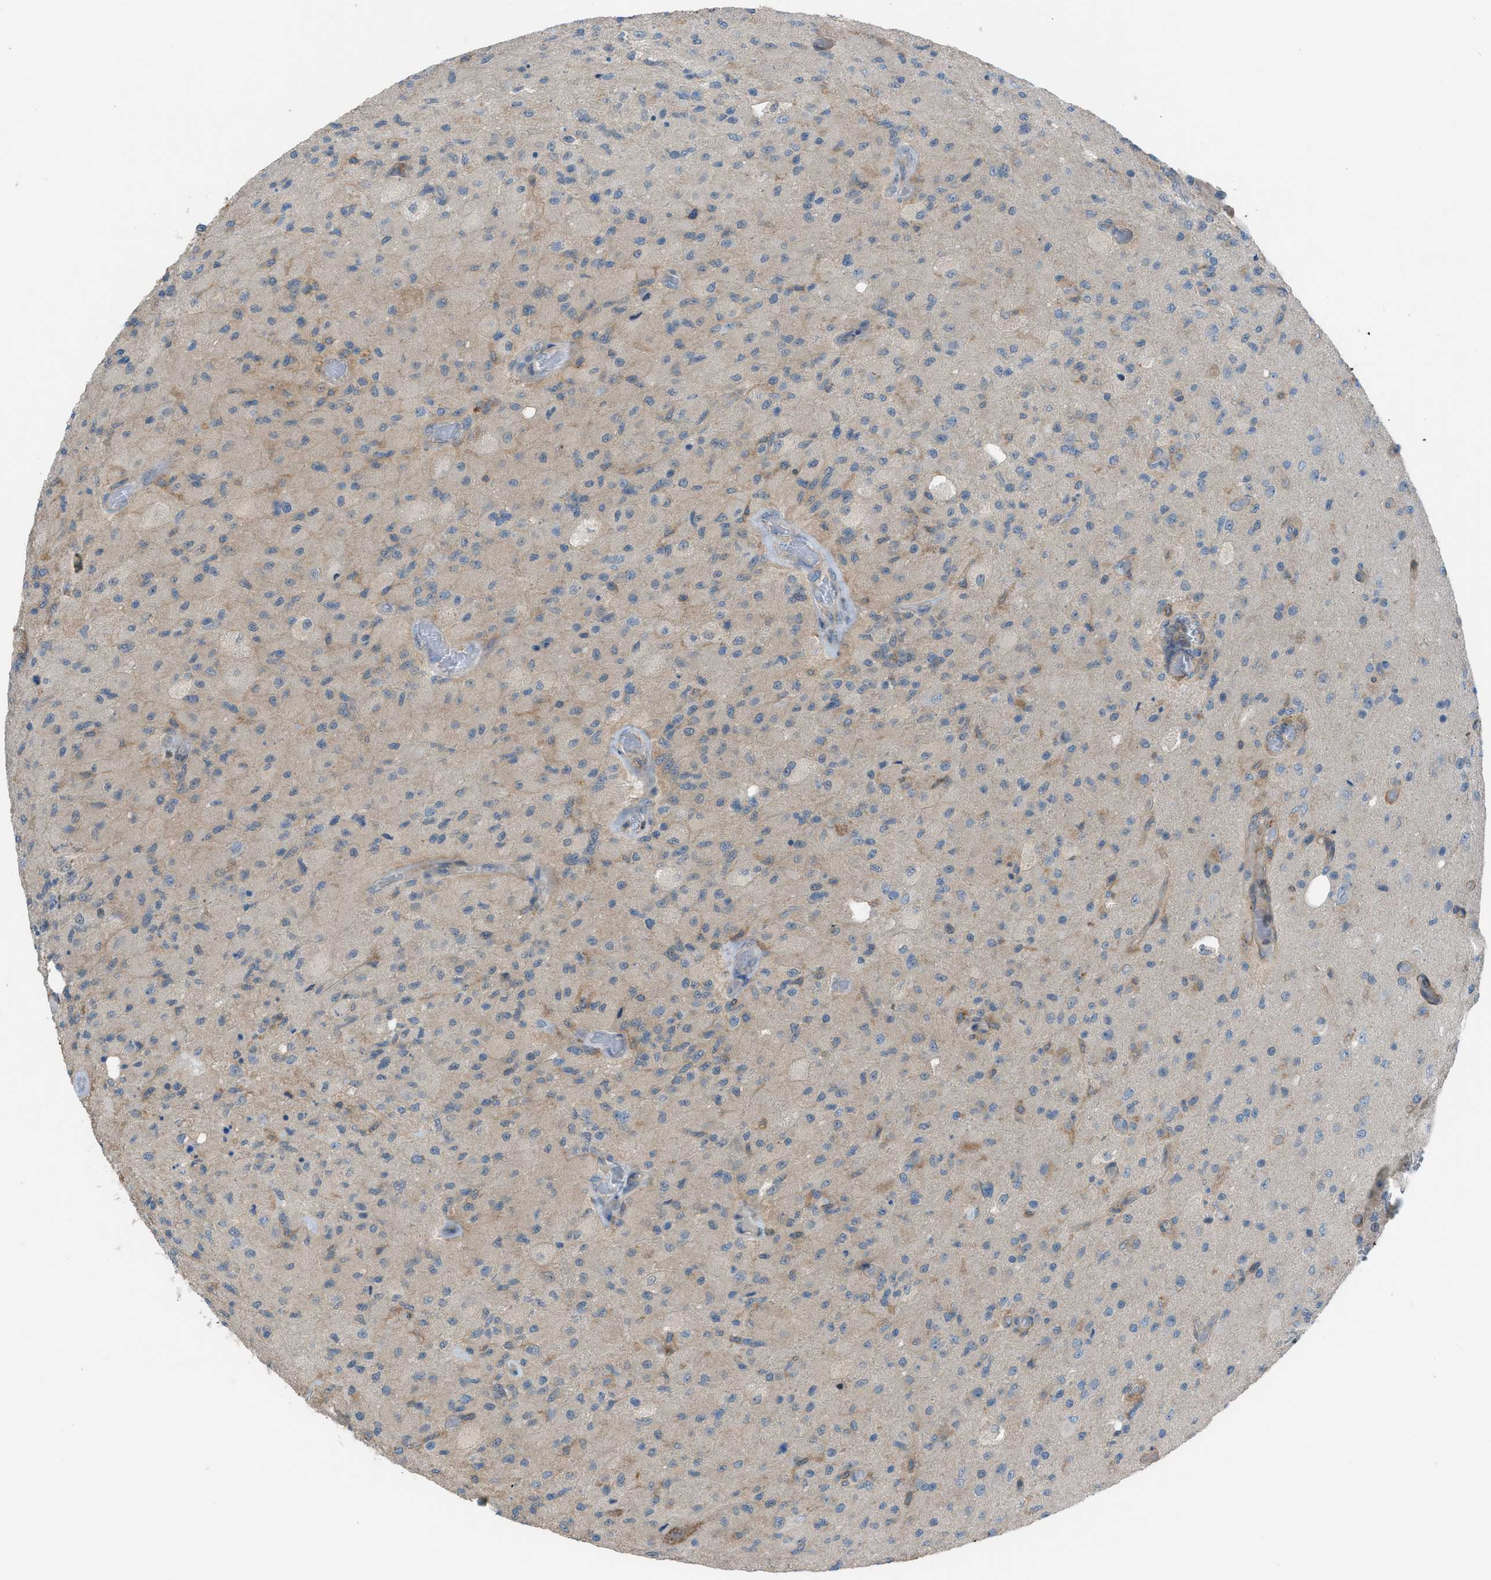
{"staining": {"intensity": "negative", "quantity": "none", "location": "none"}, "tissue": "glioma", "cell_type": "Tumor cells", "image_type": "cancer", "snomed": [{"axis": "morphology", "description": "Normal tissue, NOS"}, {"axis": "morphology", "description": "Glioma, malignant, High grade"}, {"axis": "topography", "description": "Cerebral cortex"}], "caption": "An image of glioma stained for a protein displays no brown staining in tumor cells. (DAB (3,3'-diaminobenzidine) IHC, high magnification).", "gene": "DYRK1A", "patient": {"sex": "male", "age": 77}}